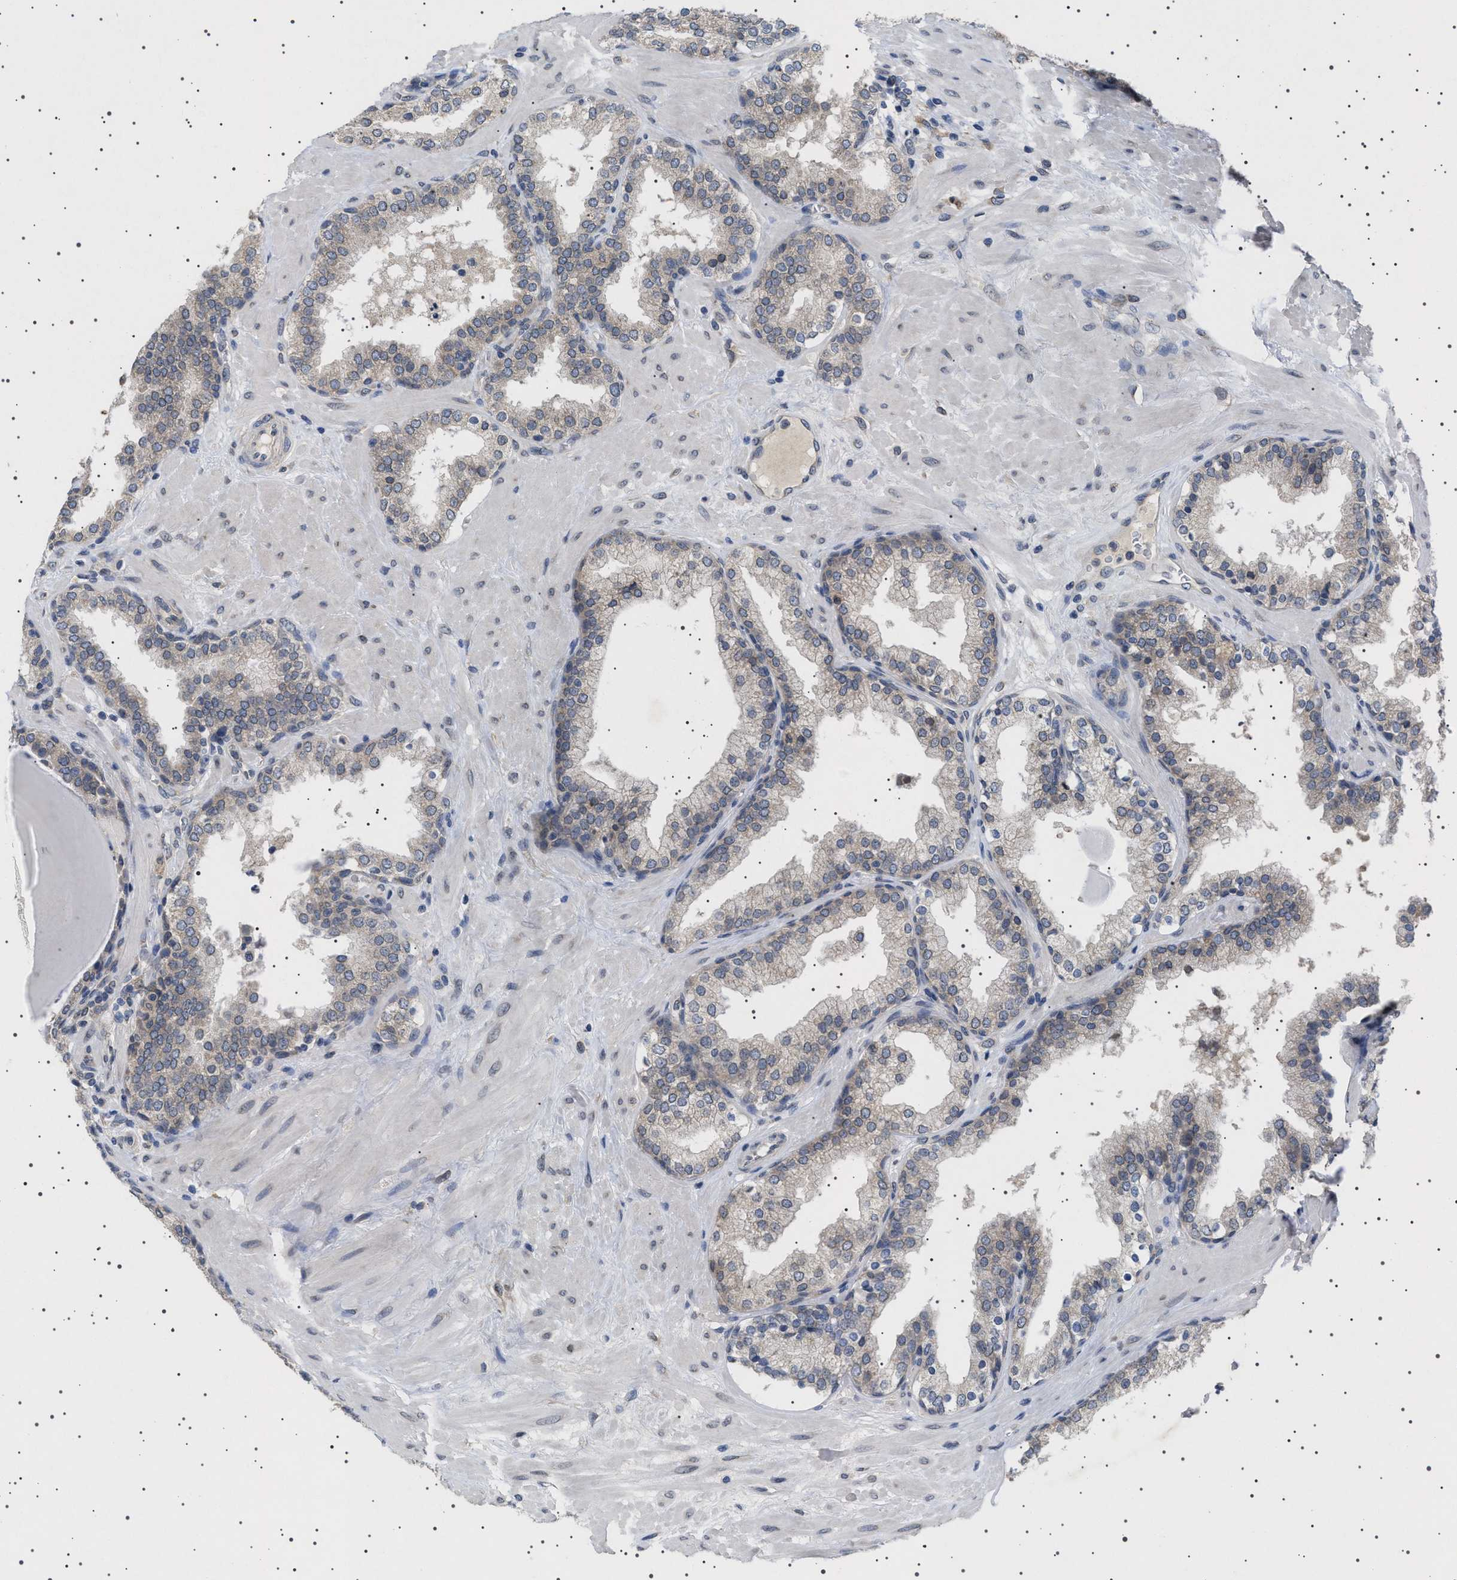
{"staining": {"intensity": "weak", "quantity": "<25%", "location": "cytoplasmic/membranous,nuclear"}, "tissue": "prostate", "cell_type": "Glandular cells", "image_type": "normal", "snomed": [{"axis": "morphology", "description": "Normal tissue, NOS"}, {"axis": "topography", "description": "Prostate"}], "caption": "Immunohistochemistry (IHC) of normal human prostate exhibits no expression in glandular cells.", "gene": "NUP93", "patient": {"sex": "male", "age": 51}}